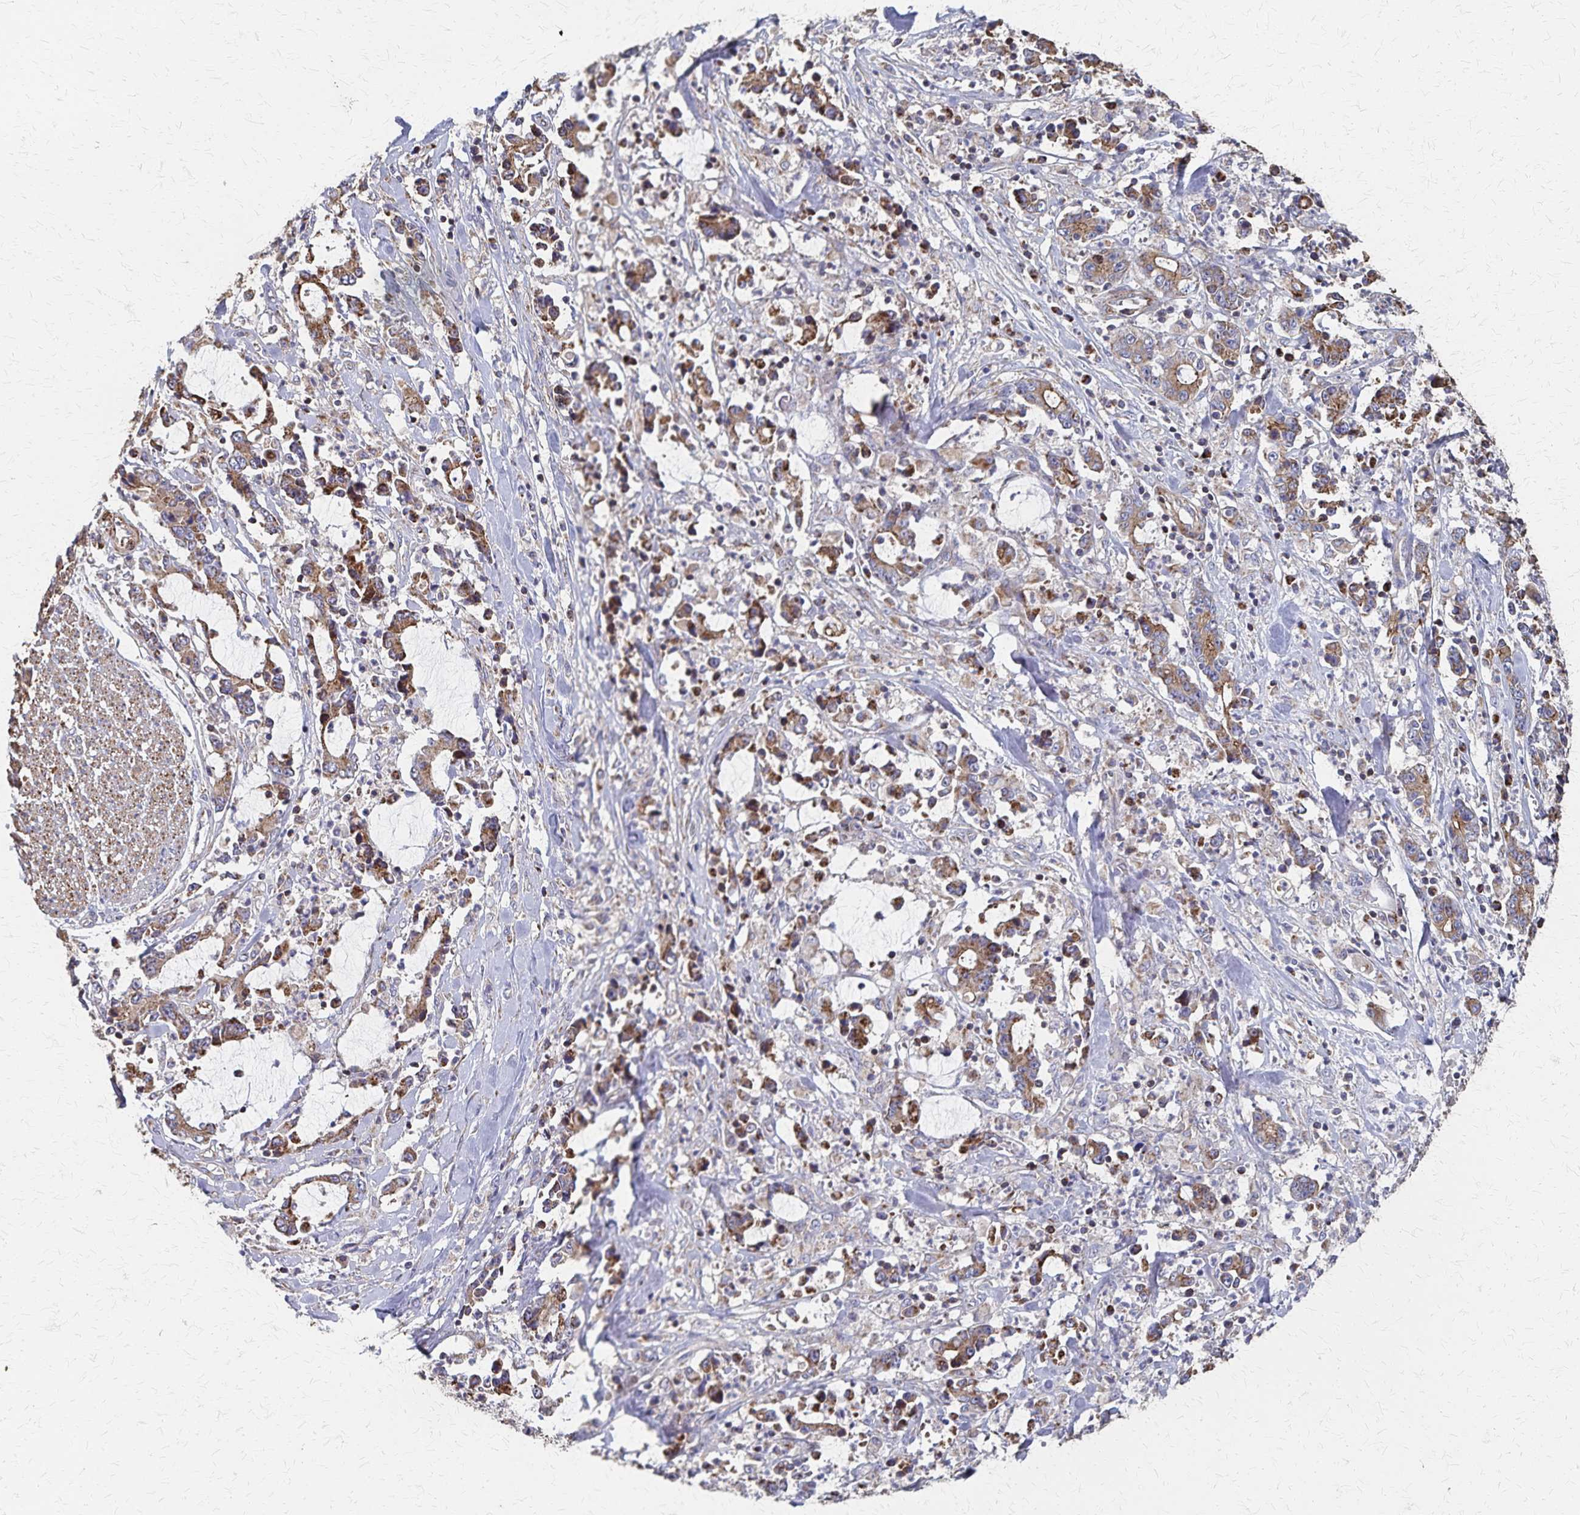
{"staining": {"intensity": "weak", "quantity": ">75%", "location": "cytoplasmic/membranous"}, "tissue": "stomach cancer", "cell_type": "Tumor cells", "image_type": "cancer", "snomed": [{"axis": "morphology", "description": "Adenocarcinoma, NOS"}, {"axis": "topography", "description": "Stomach, upper"}], "caption": "Weak cytoplasmic/membranous protein expression is identified in approximately >75% of tumor cells in adenocarcinoma (stomach).", "gene": "PGAP2", "patient": {"sex": "male", "age": 68}}